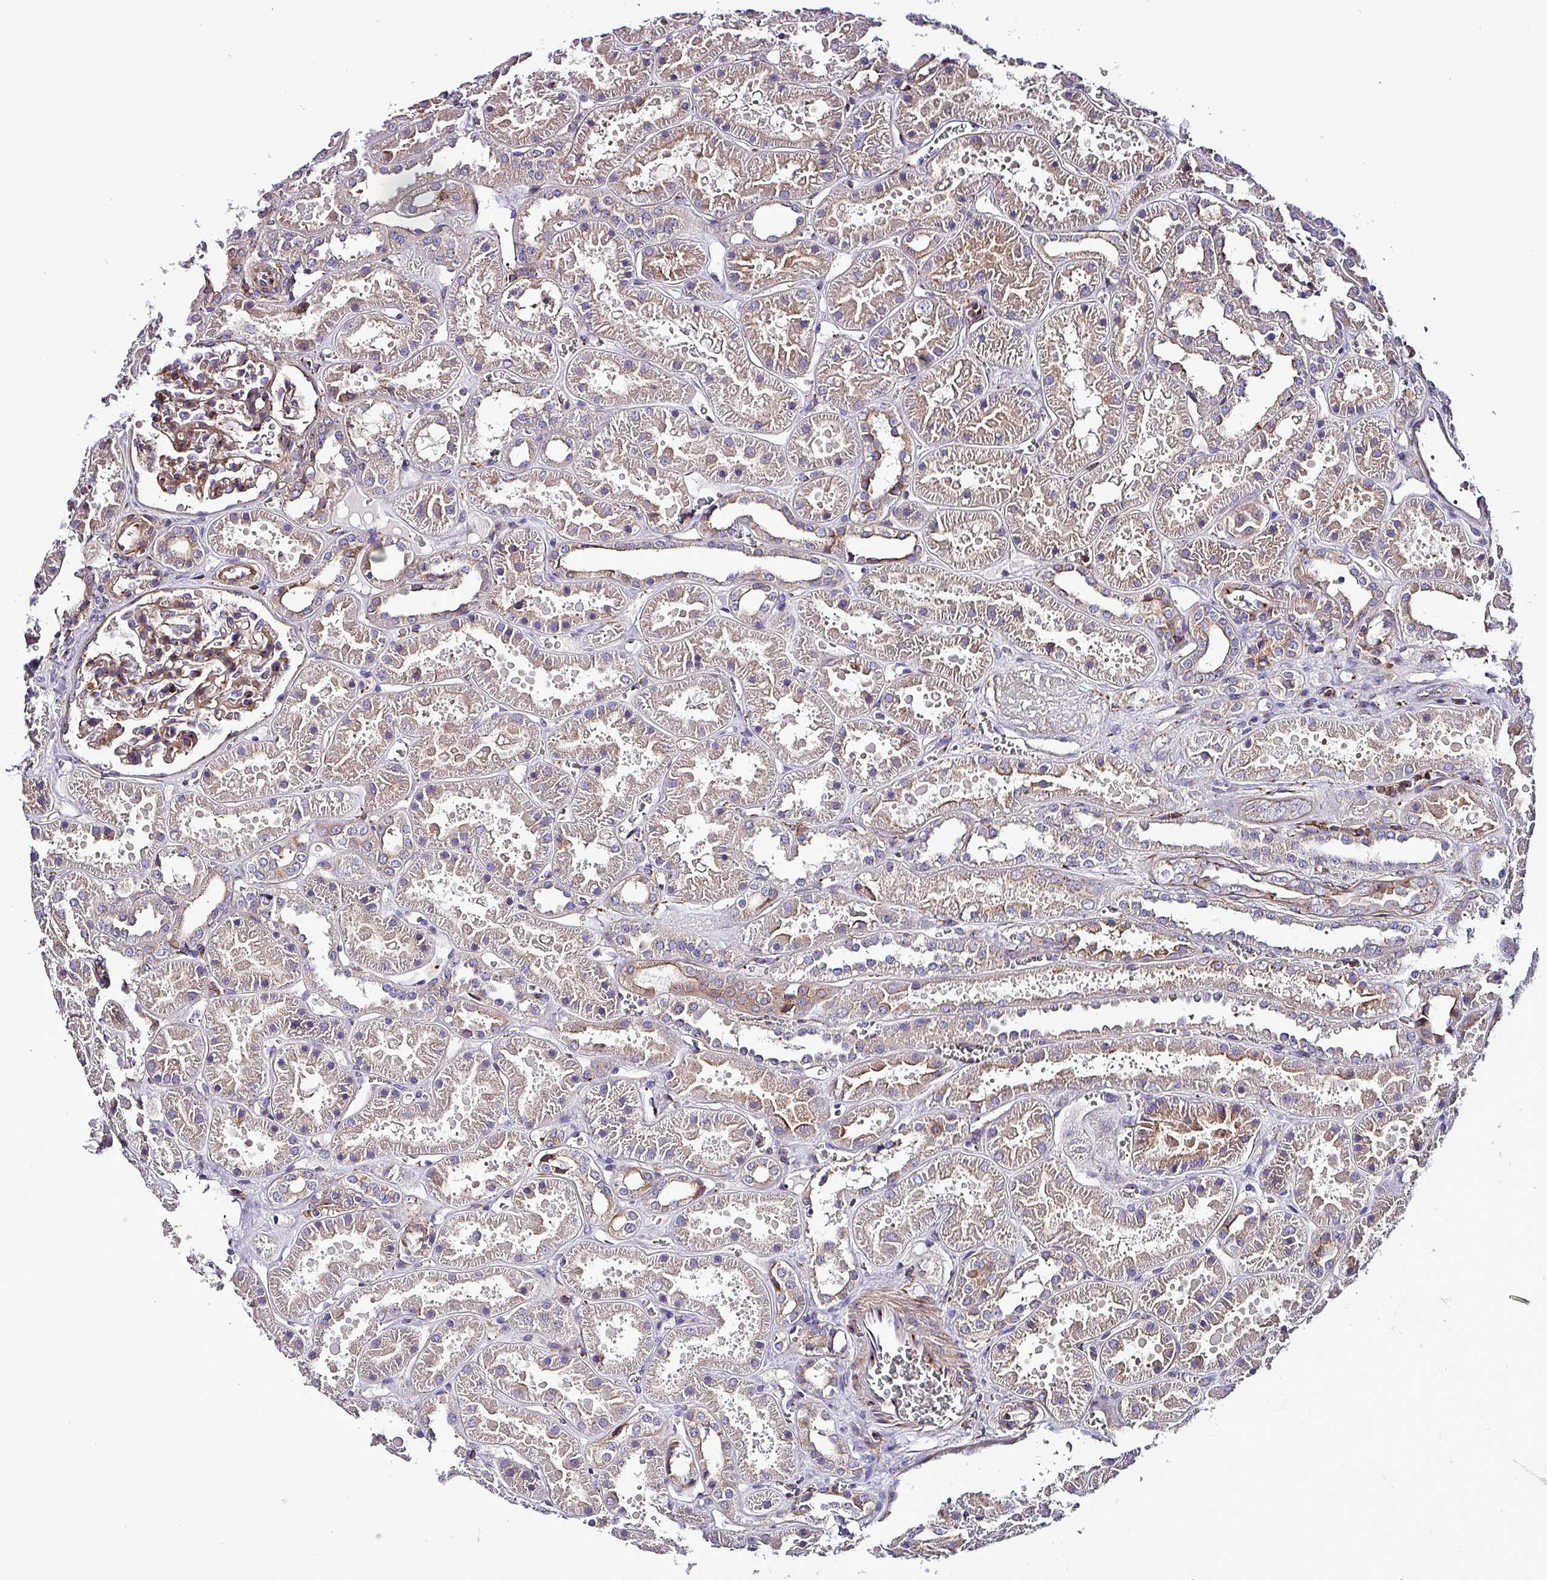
{"staining": {"intensity": "moderate", "quantity": ">75%", "location": "cytoplasmic/membranous"}, "tissue": "kidney", "cell_type": "Cells in glomeruli", "image_type": "normal", "snomed": [{"axis": "morphology", "description": "Normal tissue, NOS"}, {"axis": "topography", "description": "Kidney"}], "caption": "DAB immunohistochemical staining of benign kidney demonstrates moderate cytoplasmic/membranous protein expression in approximately >75% of cells in glomeruli.", "gene": "VAMP4", "patient": {"sex": "female", "age": 41}}